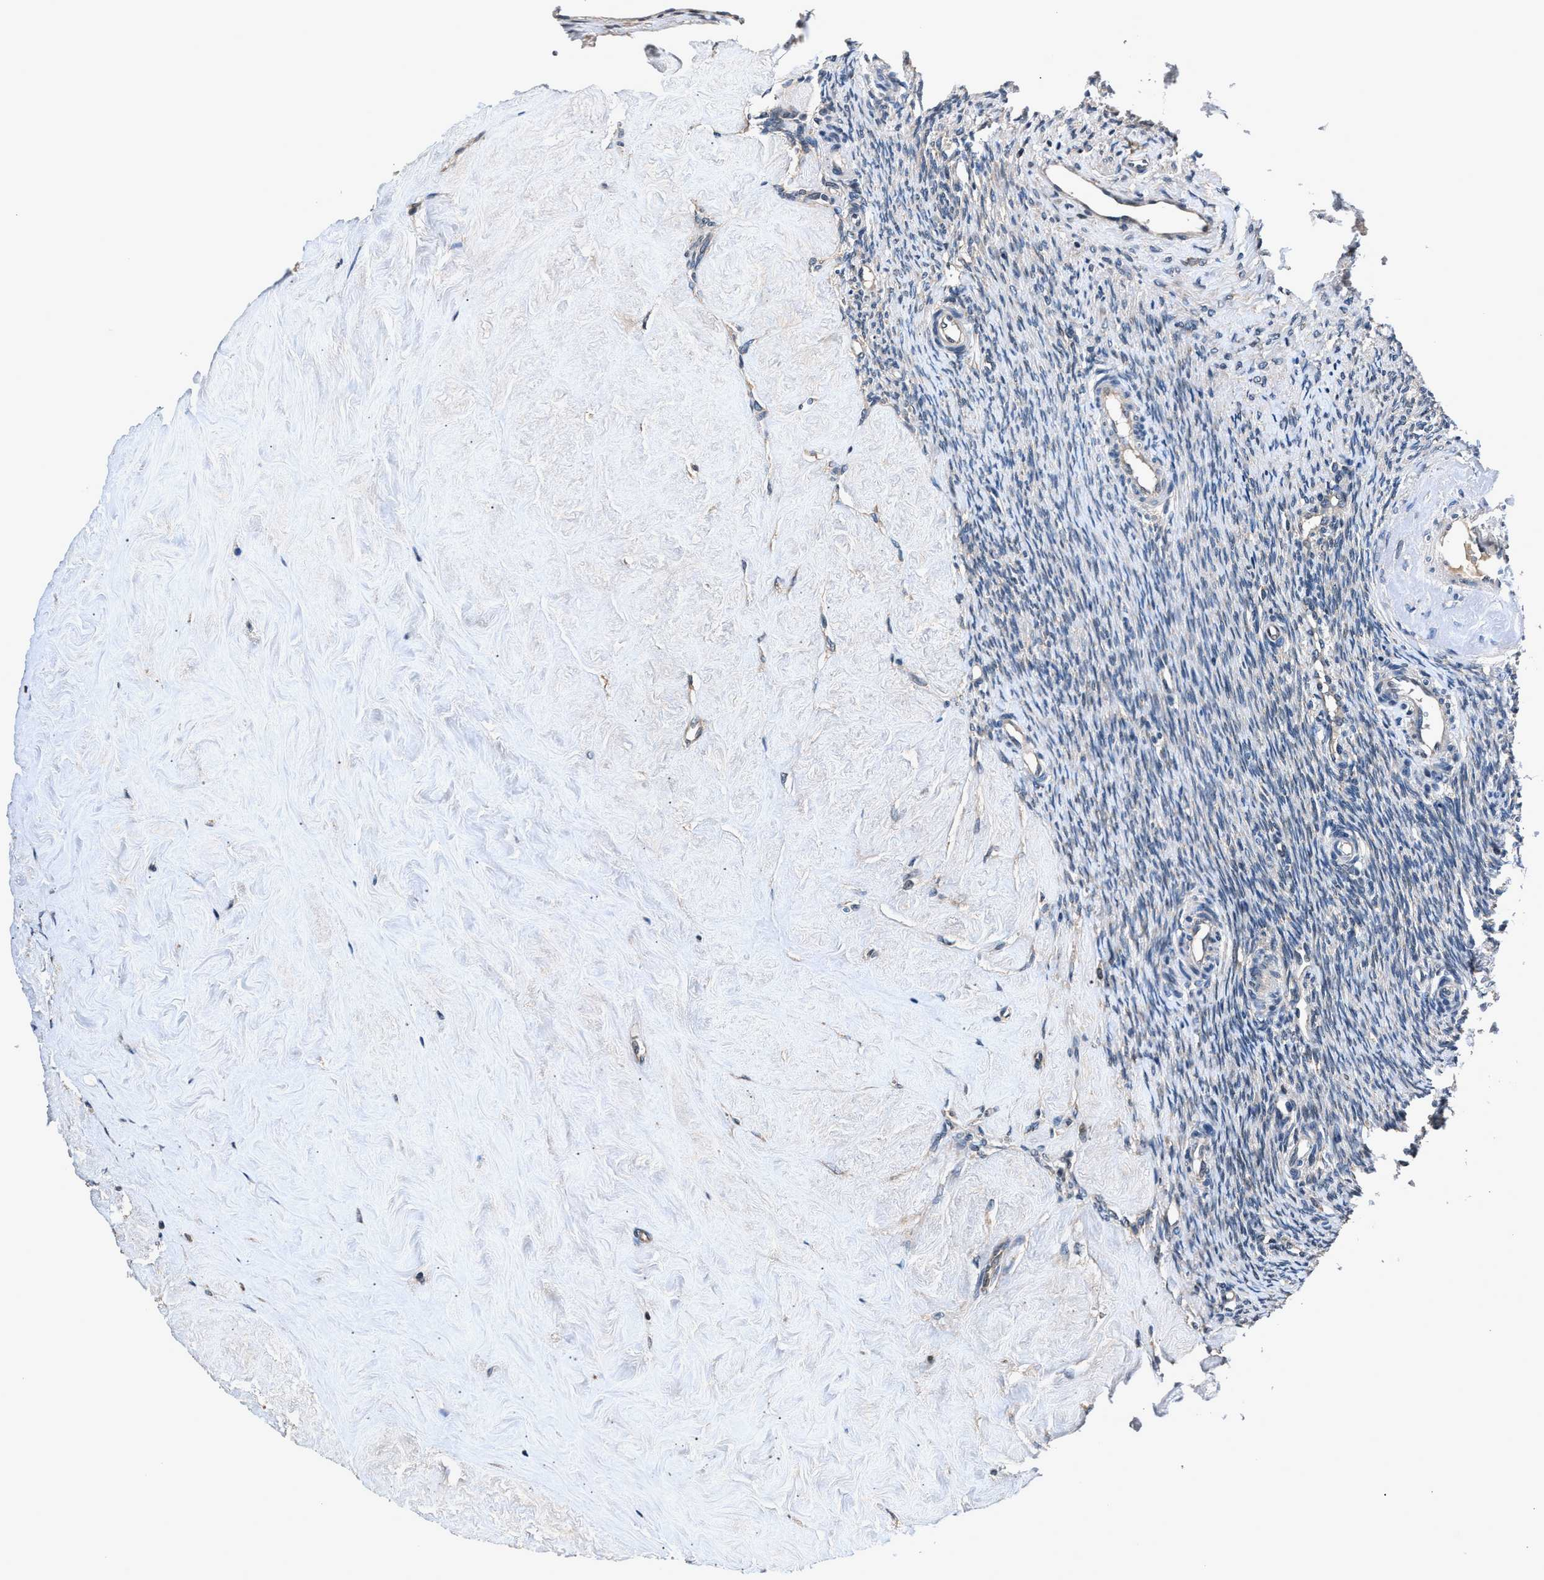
{"staining": {"intensity": "moderate", "quantity": "25%-75%", "location": "cytoplasmic/membranous"}, "tissue": "ovary", "cell_type": "Follicle cells", "image_type": "normal", "snomed": [{"axis": "morphology", "description": "Normal tissue, NOS"}, {"axis": "topography", "description": "Ovary"}], "caption": "Immunohistochemistry (IHC) staining of normal ovary, which shows medium levels of moderate cytoplasmic/membranous staining in approximately 25%-75% of follicle cells indicating moderate cytoplasmic/membranous protein staining. The staining was performed using DAB (brown) for protein detection and nuclei were counterstained in hematoxylin (blue).", "gene": "TNRC18", "patient": {"sex": "female", "age": 41}}